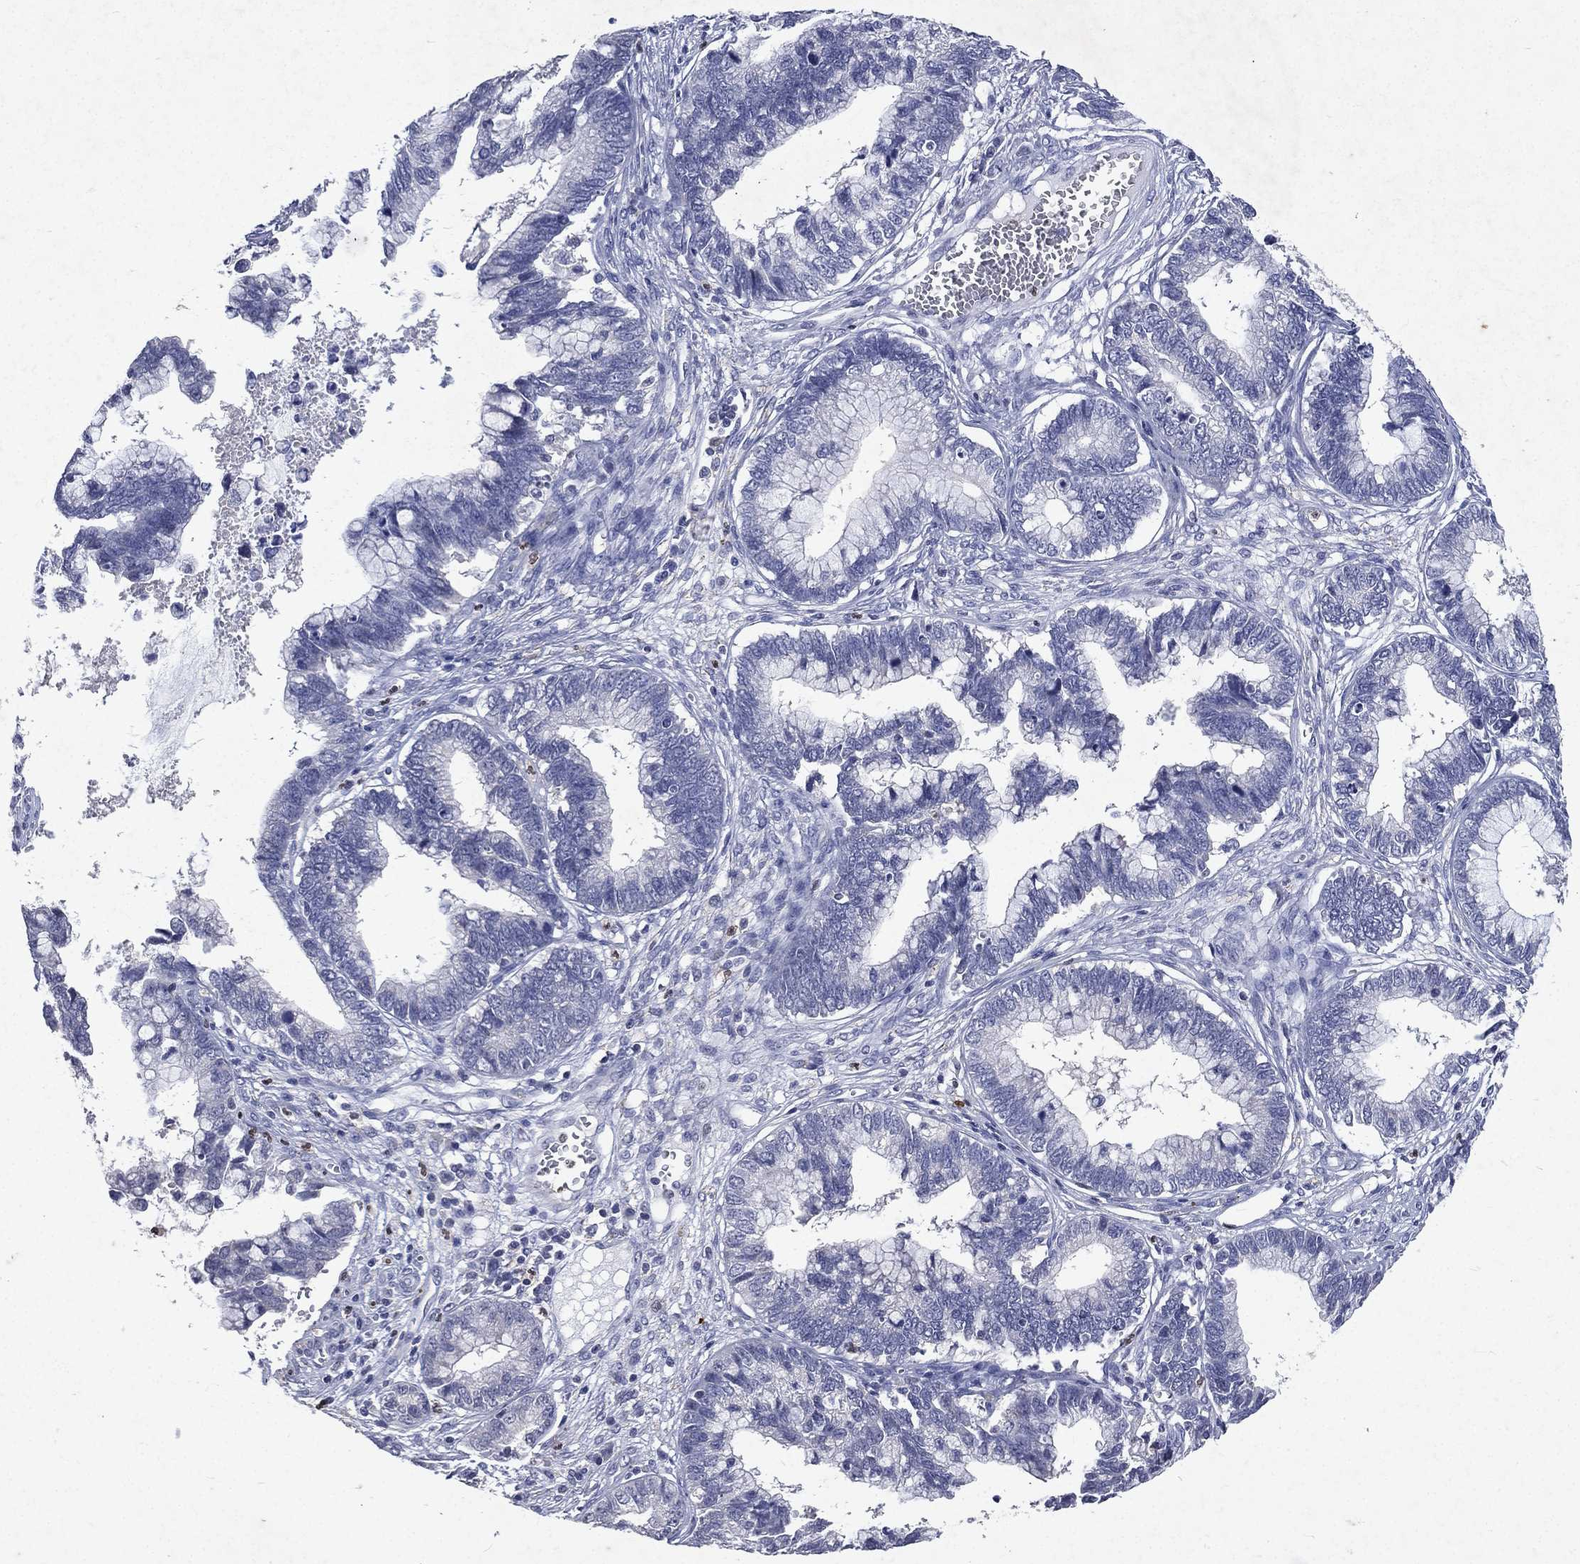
{"staining": {"intensity": "negative", "quantity": "none", "location": "none"}, "tissue": "cervical cancer", "cell_type": "Tumor cells", "image_type": "cancer", "snomed": [{"axis": "morphology", "description": "Adenocarcinoma, NOS"}, {"axis": "topography", "description": "Cervix"}], "caption": "Immunohistochemistry (IHC) of cervical cancer displays no positivity in tumor cells.", "gene": "SLC34A2", "patient": {"sex": "female", "age": 44}}